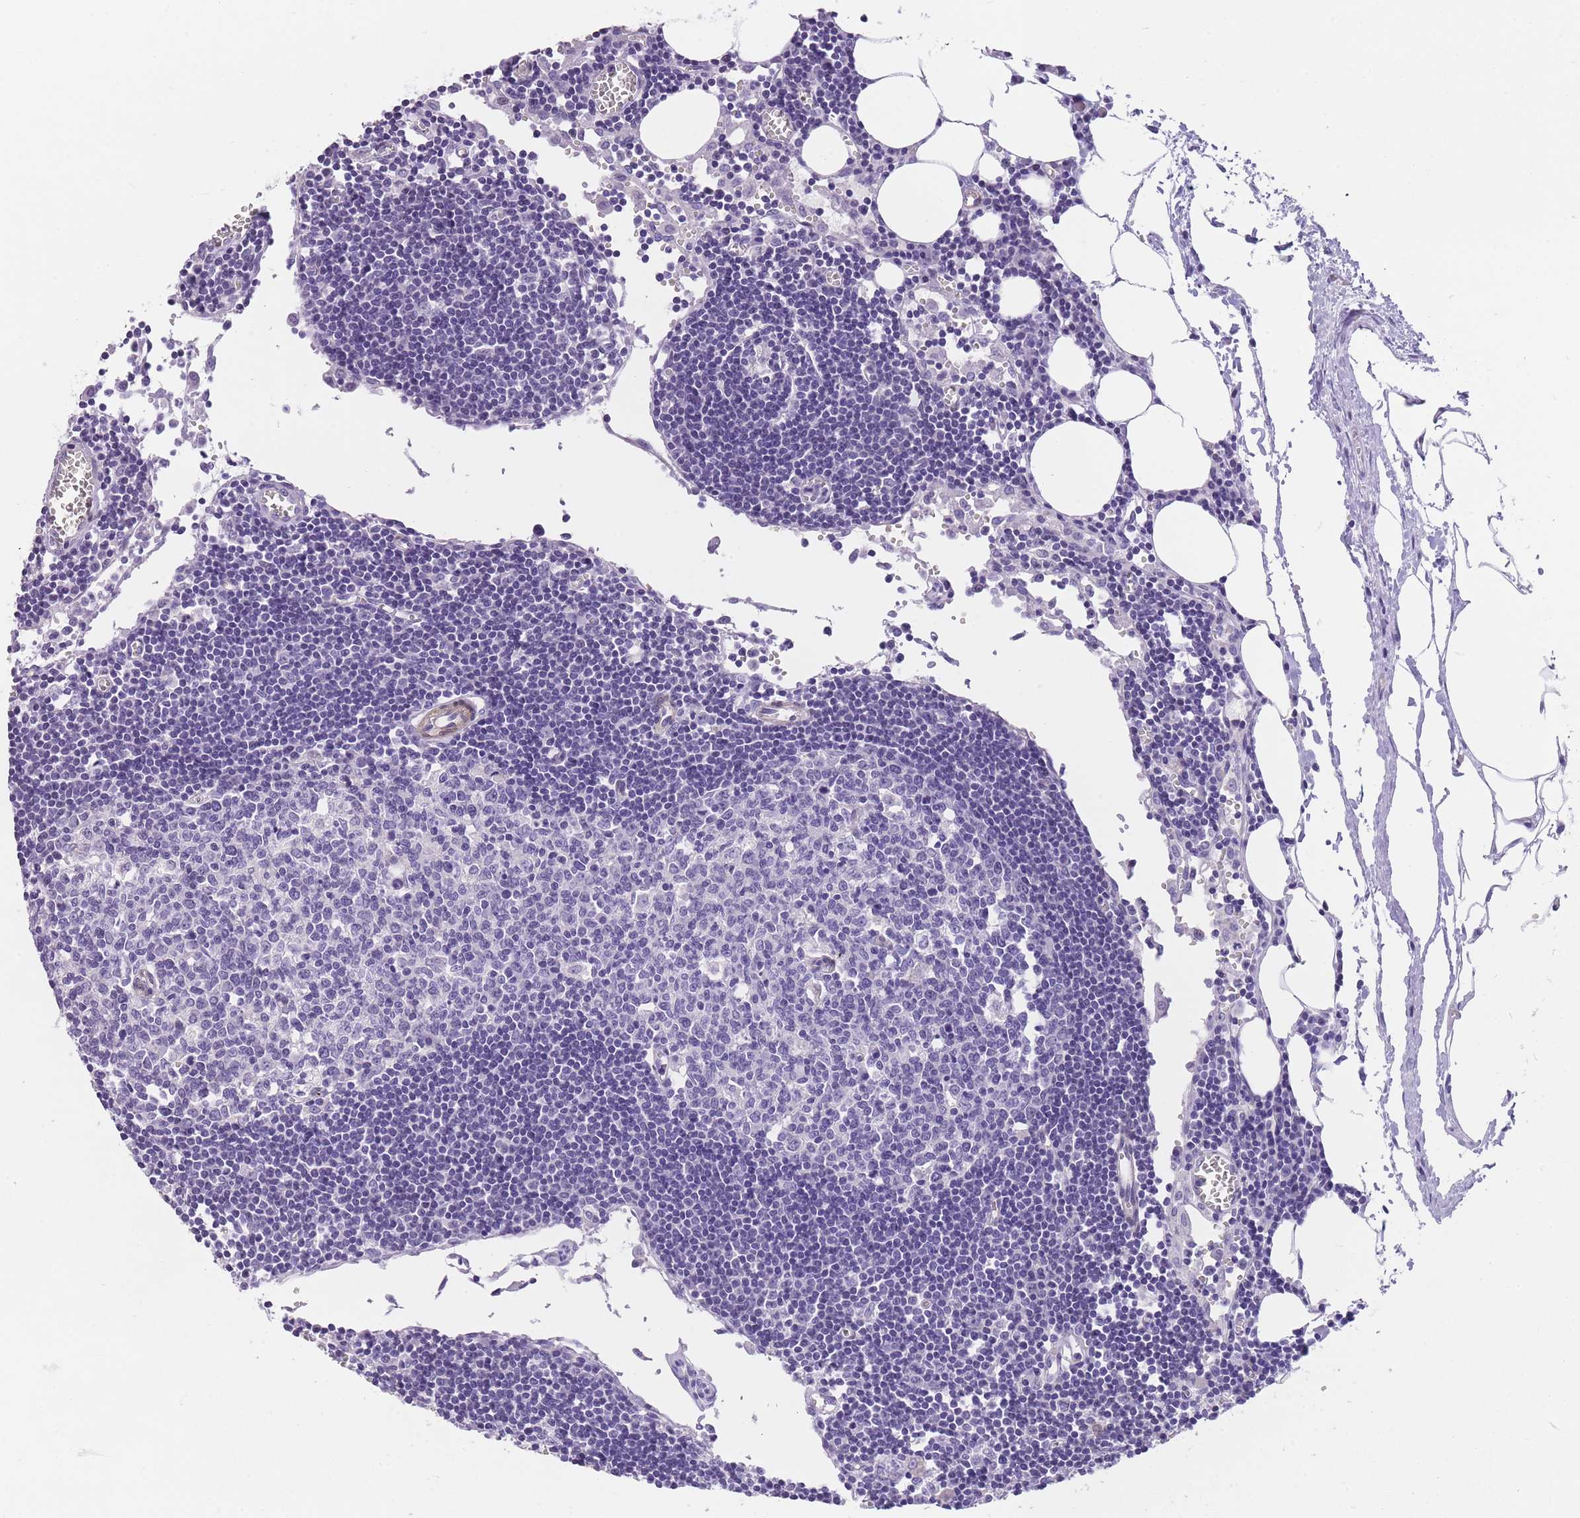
{"staining": {"intensity": "negative", "quantity": "none", "location": "none"}, "tissue": "lymph node", "cell_type": "Germinal center cells", "image_type": "normal", "snomed": [{"axis": "morphology", "description": "Normal tissue, NOS"}, {"axis": "topography", "description": "Lymph node"}], "caption": "The image exhibits no significant staining in germinal center cells of lymph node.", "gene": "OR11H12", "patient": {"sex": "male", "age": 62}}